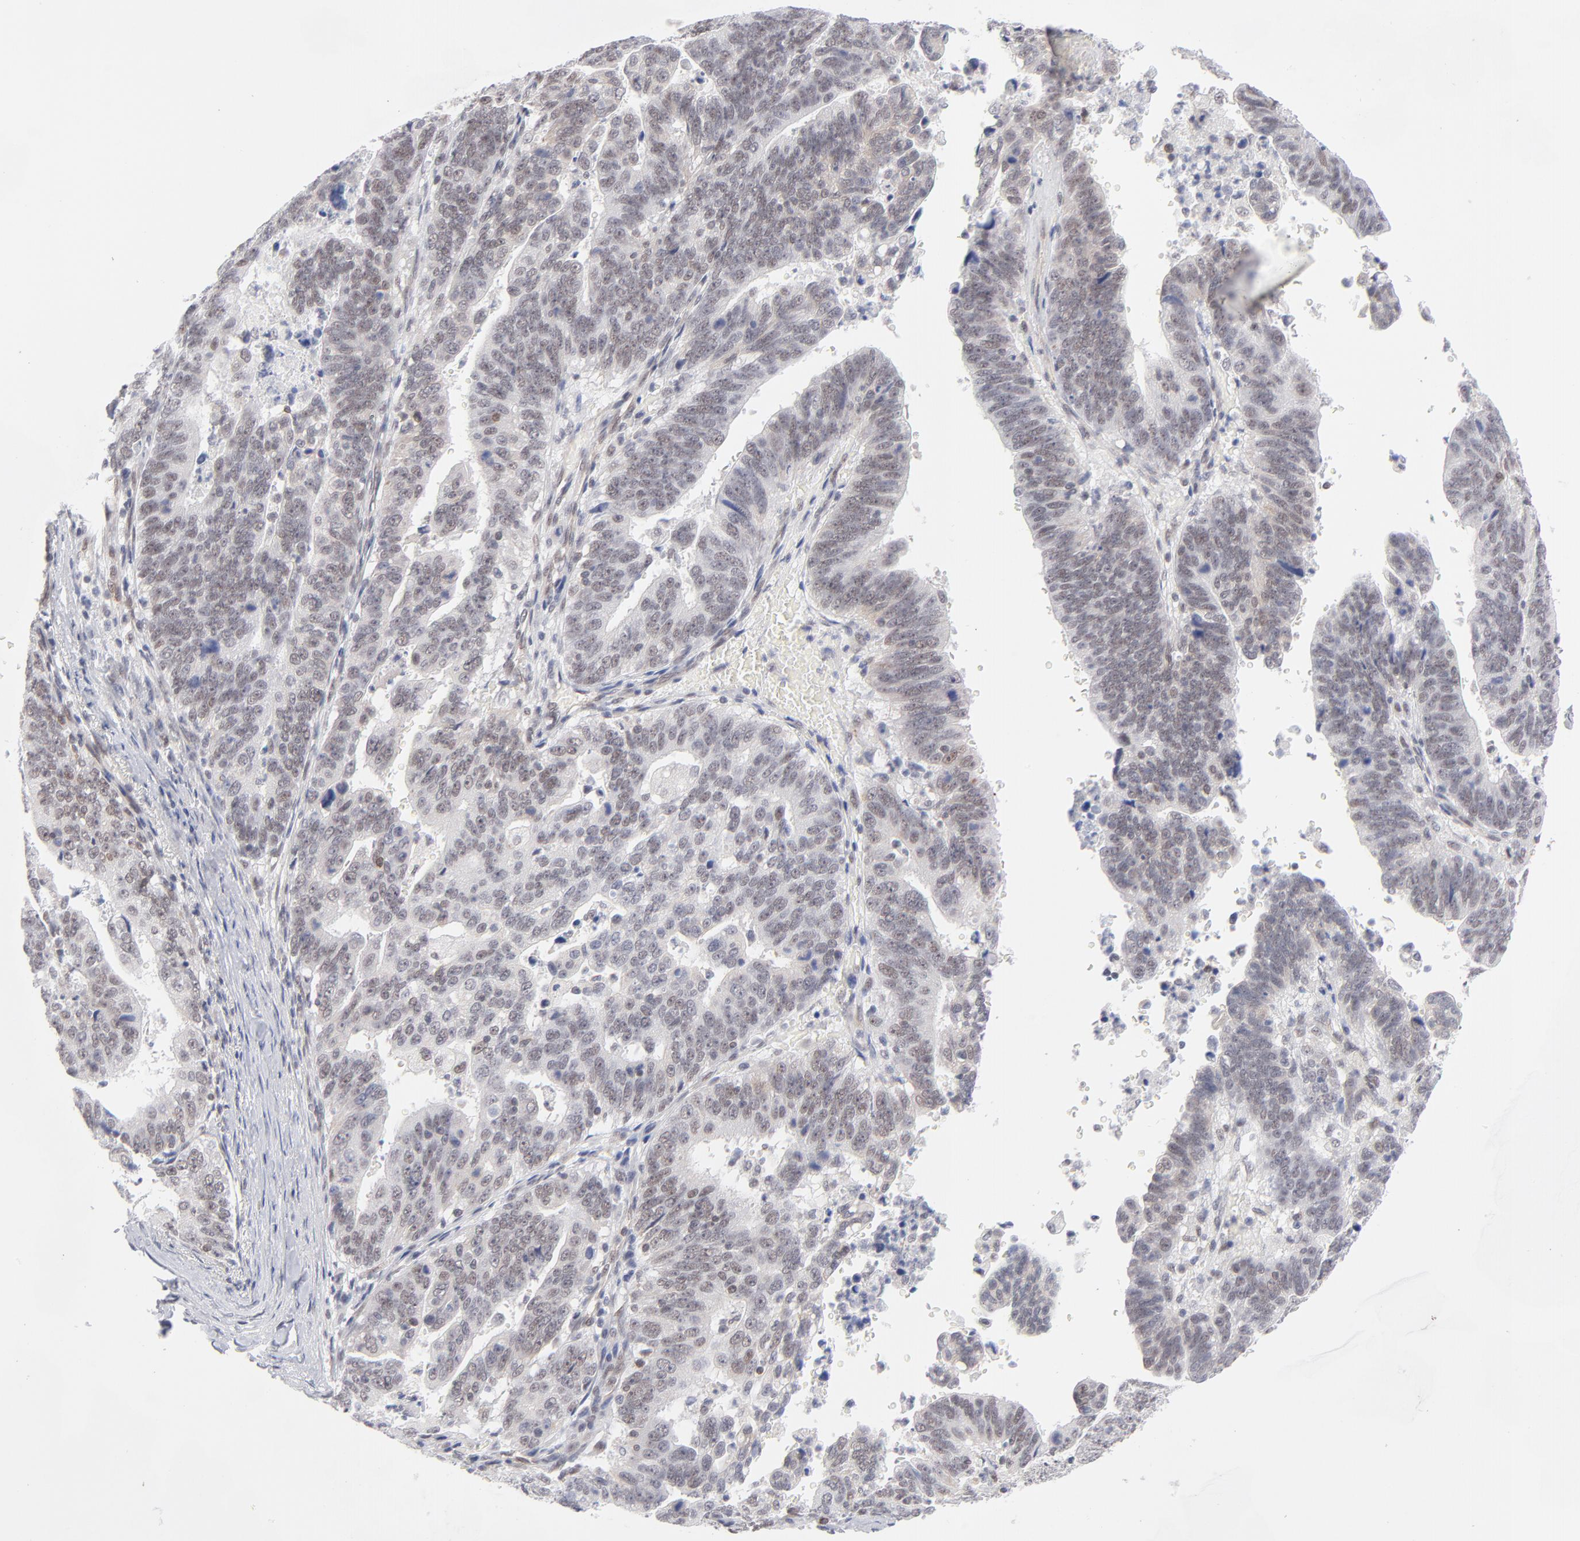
{"staining": {"intensity": "weak", "quantity": "25%-75%", "location": "nuclear"}, "tissue": "stomach cancer", "cell_type": "Tumor cells", "image_type": "cancer", "snomed": [{"axis": "morphology", "description": "Adenocarcinoma, NOS"}, {"axis": "topography", "description": "Stomach, upper"}], "caption": "Tumor cells exhibit low levels of weak nuclear staining in about 25%-75% of cells in stomach adenocarcinoma. (DAB IHC, brown staining for protein, blue staining for nuclei).", "gene": "NBN", "patient": {"sex": "female", "age": 50}}